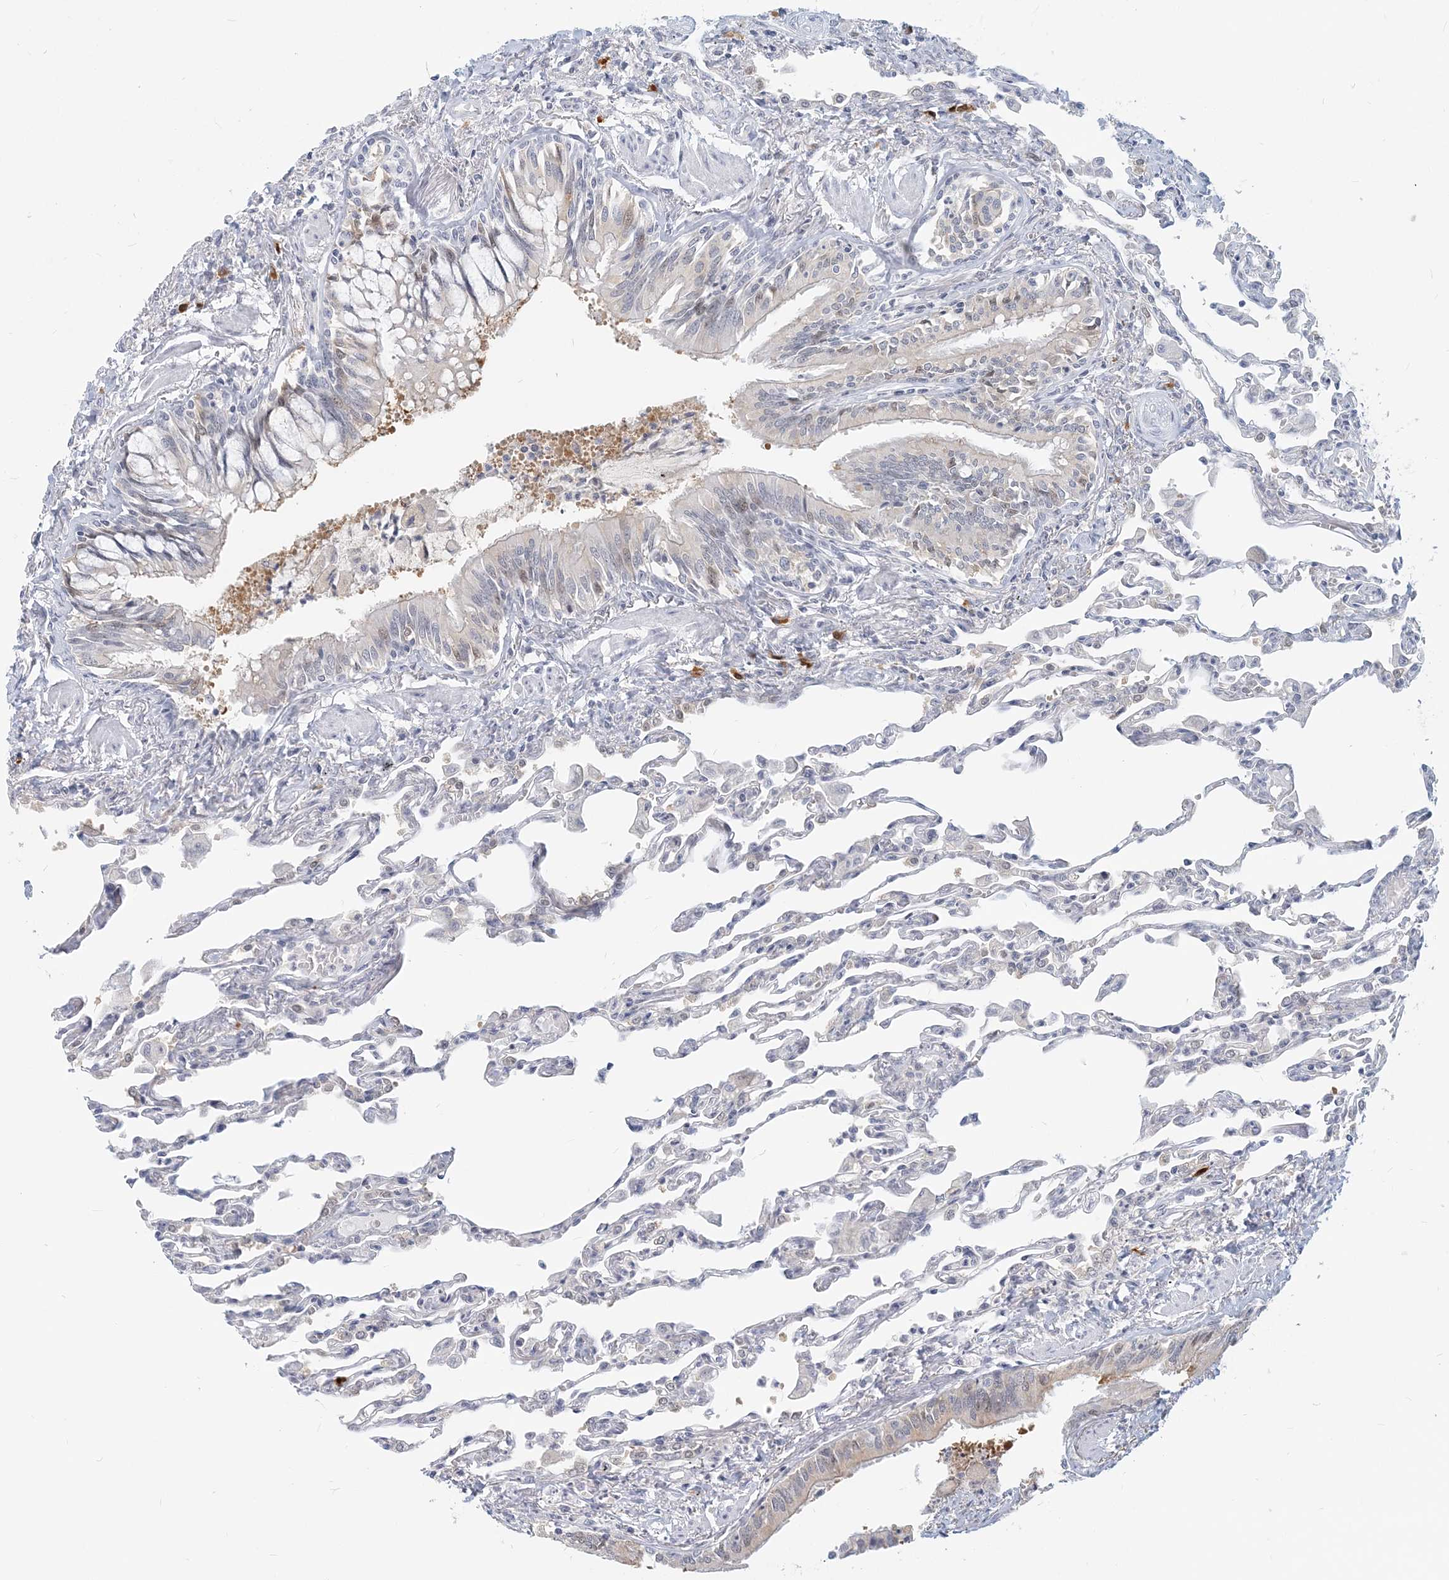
{"staining": {"intensity": "negative", "quantity": "none", "location": "none"}, "tissue": "lung", "cell_type": "Alveolar cells", "image_type": "normal", "snomed": [{"axis": "morphology", "description": "Normal tissue, NOS"}, {"axis": "topography", "description": "Bronchus"}, {"axis": "topography", "description": "Lung"}], "caption": "High power microscopy histopathology image of an immunohistochemistry micrograph of benign lung, revealing no significant positivity in alveolar cells.", "gene": "GMPPA", "patient": {"sex": "female", "age": 49}}